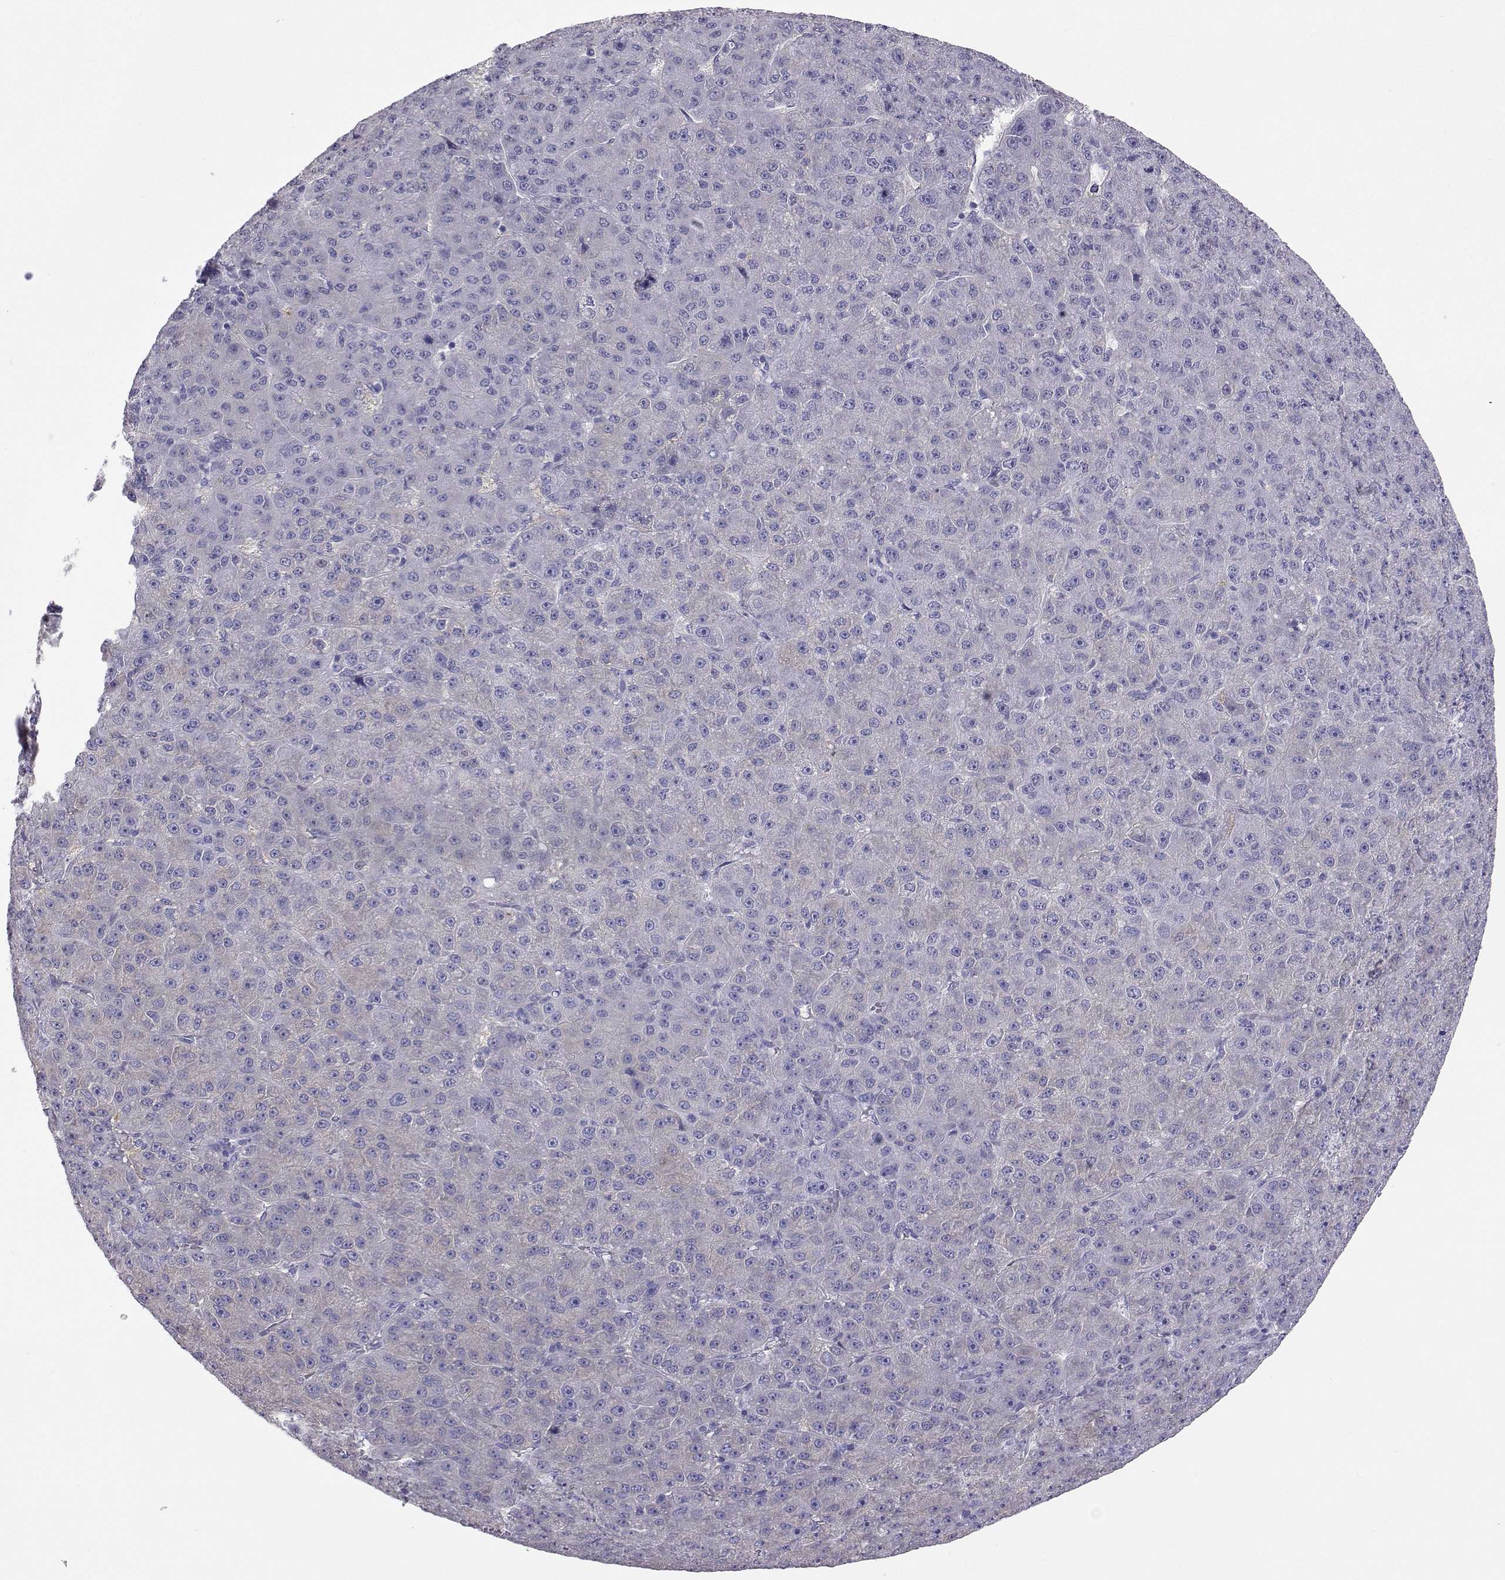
{"staining": {"intensity": "negative", "quantity": "none", "location": "none"}, "tissue": "liver cancer", "cell_type": "Tumor cells", "image_type": "cancer", "snomed": [{"axis": "morphology", "description": "Carcinoma, Hepatocellular, NOS"}, {"axis": "topography", "description": "Liver"}], "caption": "Immunohistochemistry (IHC) histopathology image of neoplastic tissue: human liver cancer (hepatocellular carcinoma) stained with DAB (3,3'-diaminobenzidine) displays no significant protein positivity in tumor cells. (Immunohistochemistry, brightfield microscopy, high magnification).", "gene": "PLIN4", "patient": {"sex": "male", "age": 67}}